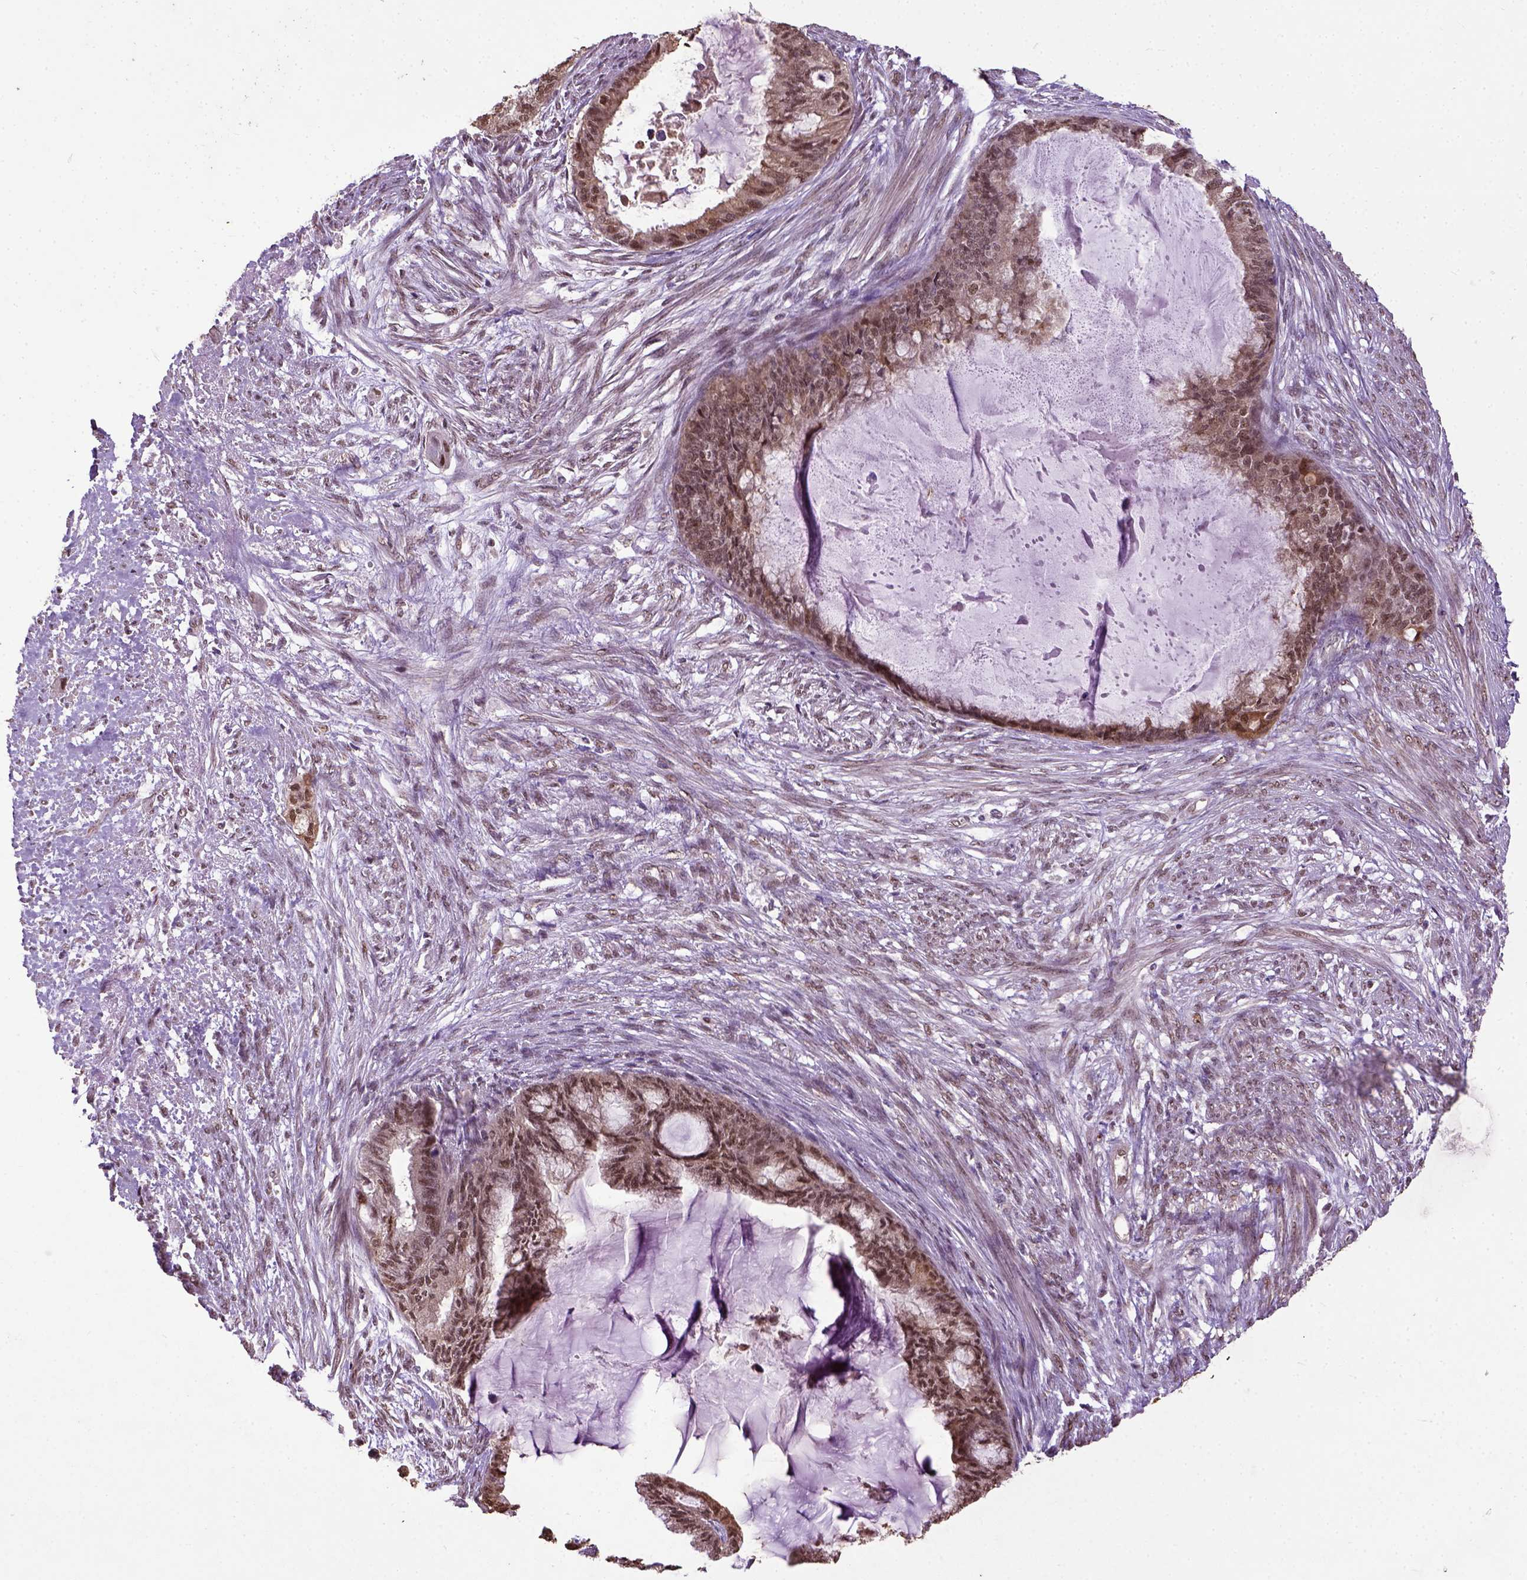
{"staining": {"intensity": "moderate", "quantity": "25%-75%", "location": "cytoplasmic/membranous,nuclear"}, "tissue": "endometrial cancer", "cell_type": "Tumor cells", "image_type": "cancer", "snomed": [{"axis": "morphology", "description": "Adenocarcinoma, NOS"}, {"axis": "topography", "description": "Endometrium"}], "caption": "Immunohistochemistry (IHC) photomicrograph of neoplastic tissue: human endometrial adenocarcinoma stained using immunohistochemistry (IHC) reveals medium levels of moderate protein expression localized specifically in the cytoplasmic/membranous and nuclear of tumor cells, appearing as a cytoplasmic/membranous and nuclear brown color.", "gene": "UBA3", "patient": {"sex": "female", "age": 86}}